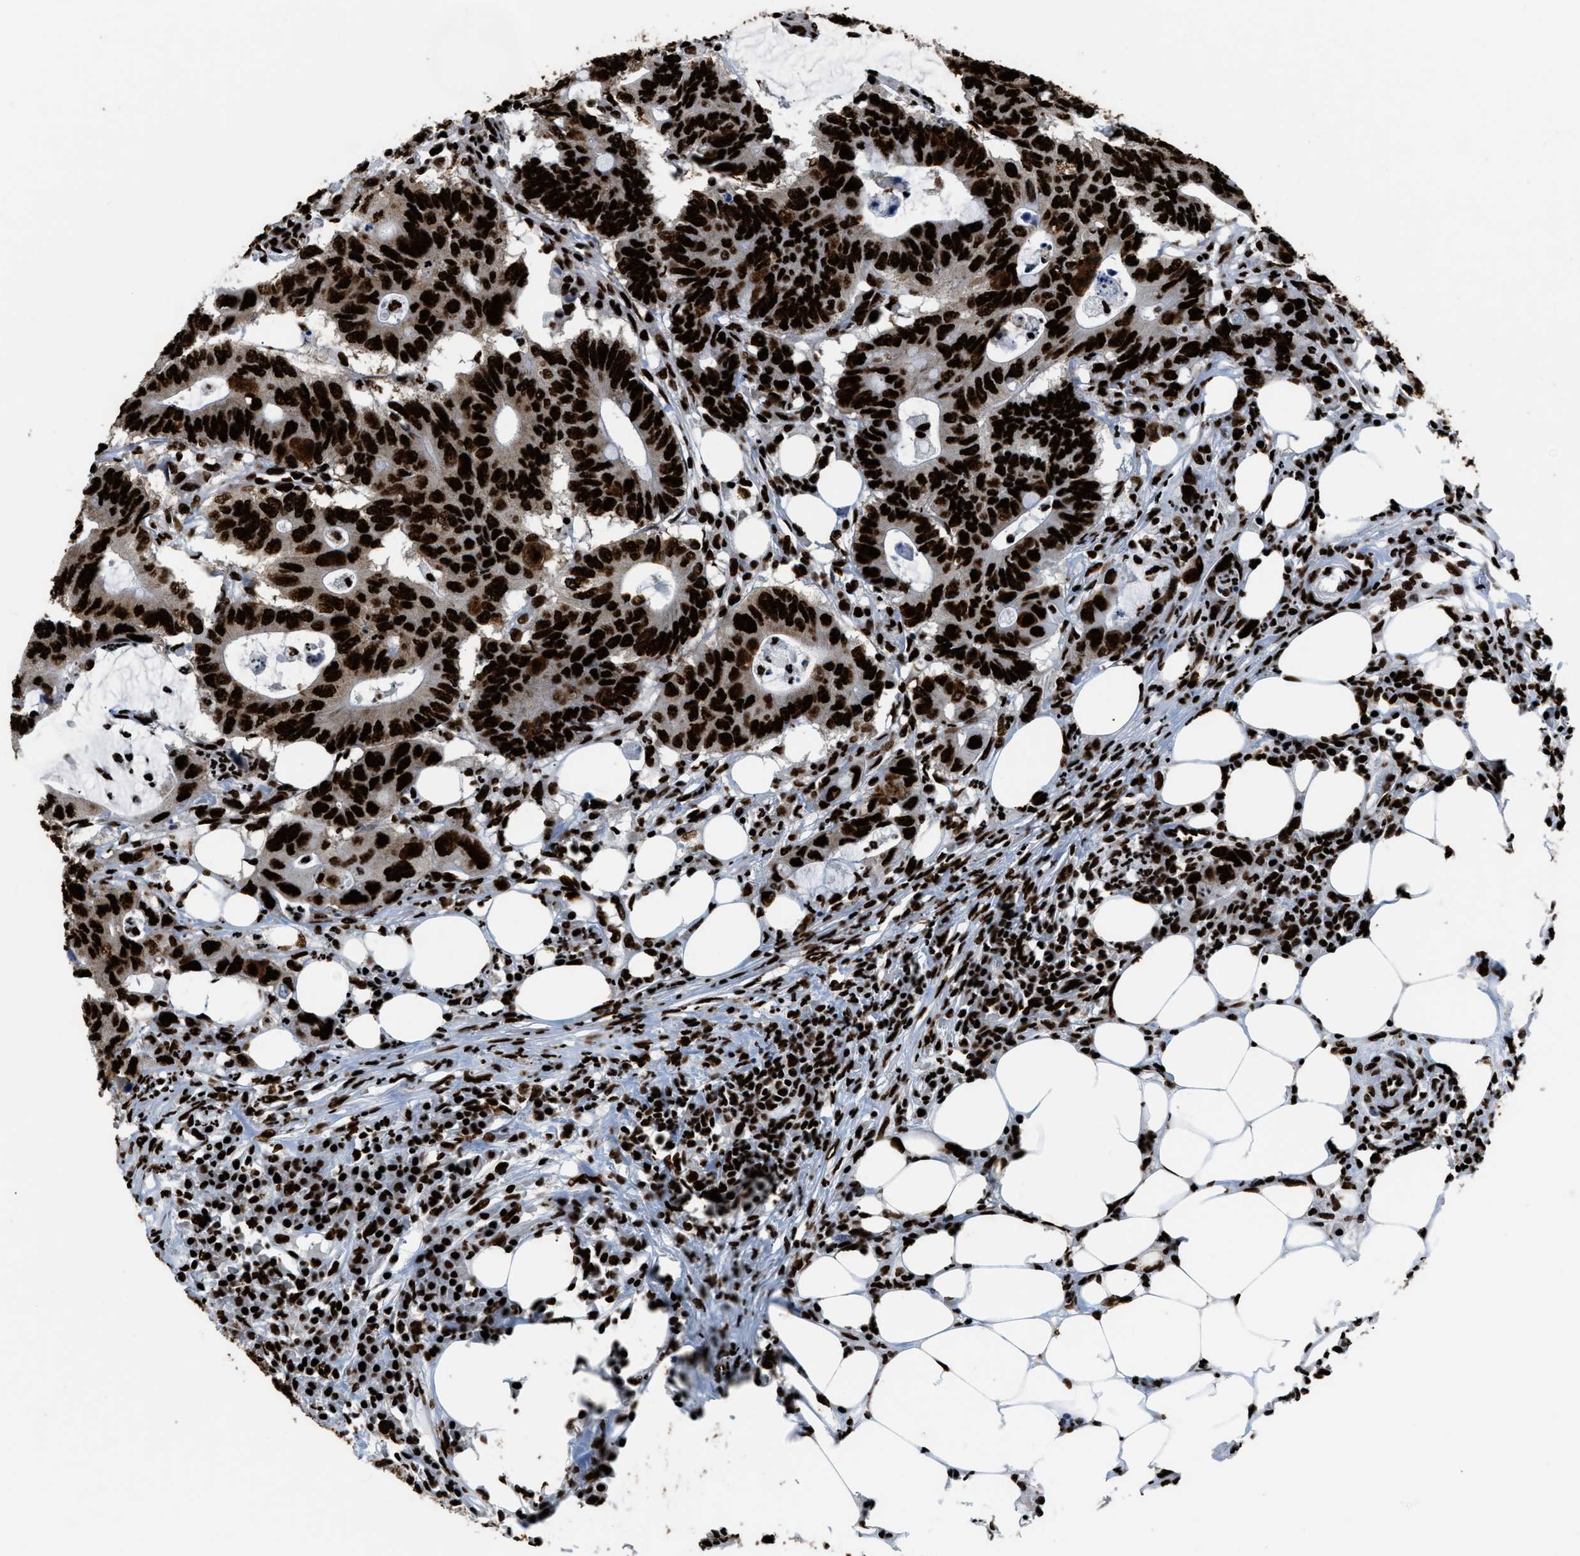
{"staining": {"intensity": "strong", "quantity": ">75%", "location": "nuclear"}, "tissue": "colorectal cancer", "cell_type": "Tumor cells", "image_type": "cancer", "snomed": [{"axis": "morphology", "description": "Adenocarcinoma, NOS"}, {"axis": "topography", "description": "Colon"}], "caption": "Colorectal cancer stained with a brown dye reveals strong nuclear positive staining in about >75% of tumor cells.", "gene": "HNRNPM", "patient": {"sex": "male", "age": 71}}